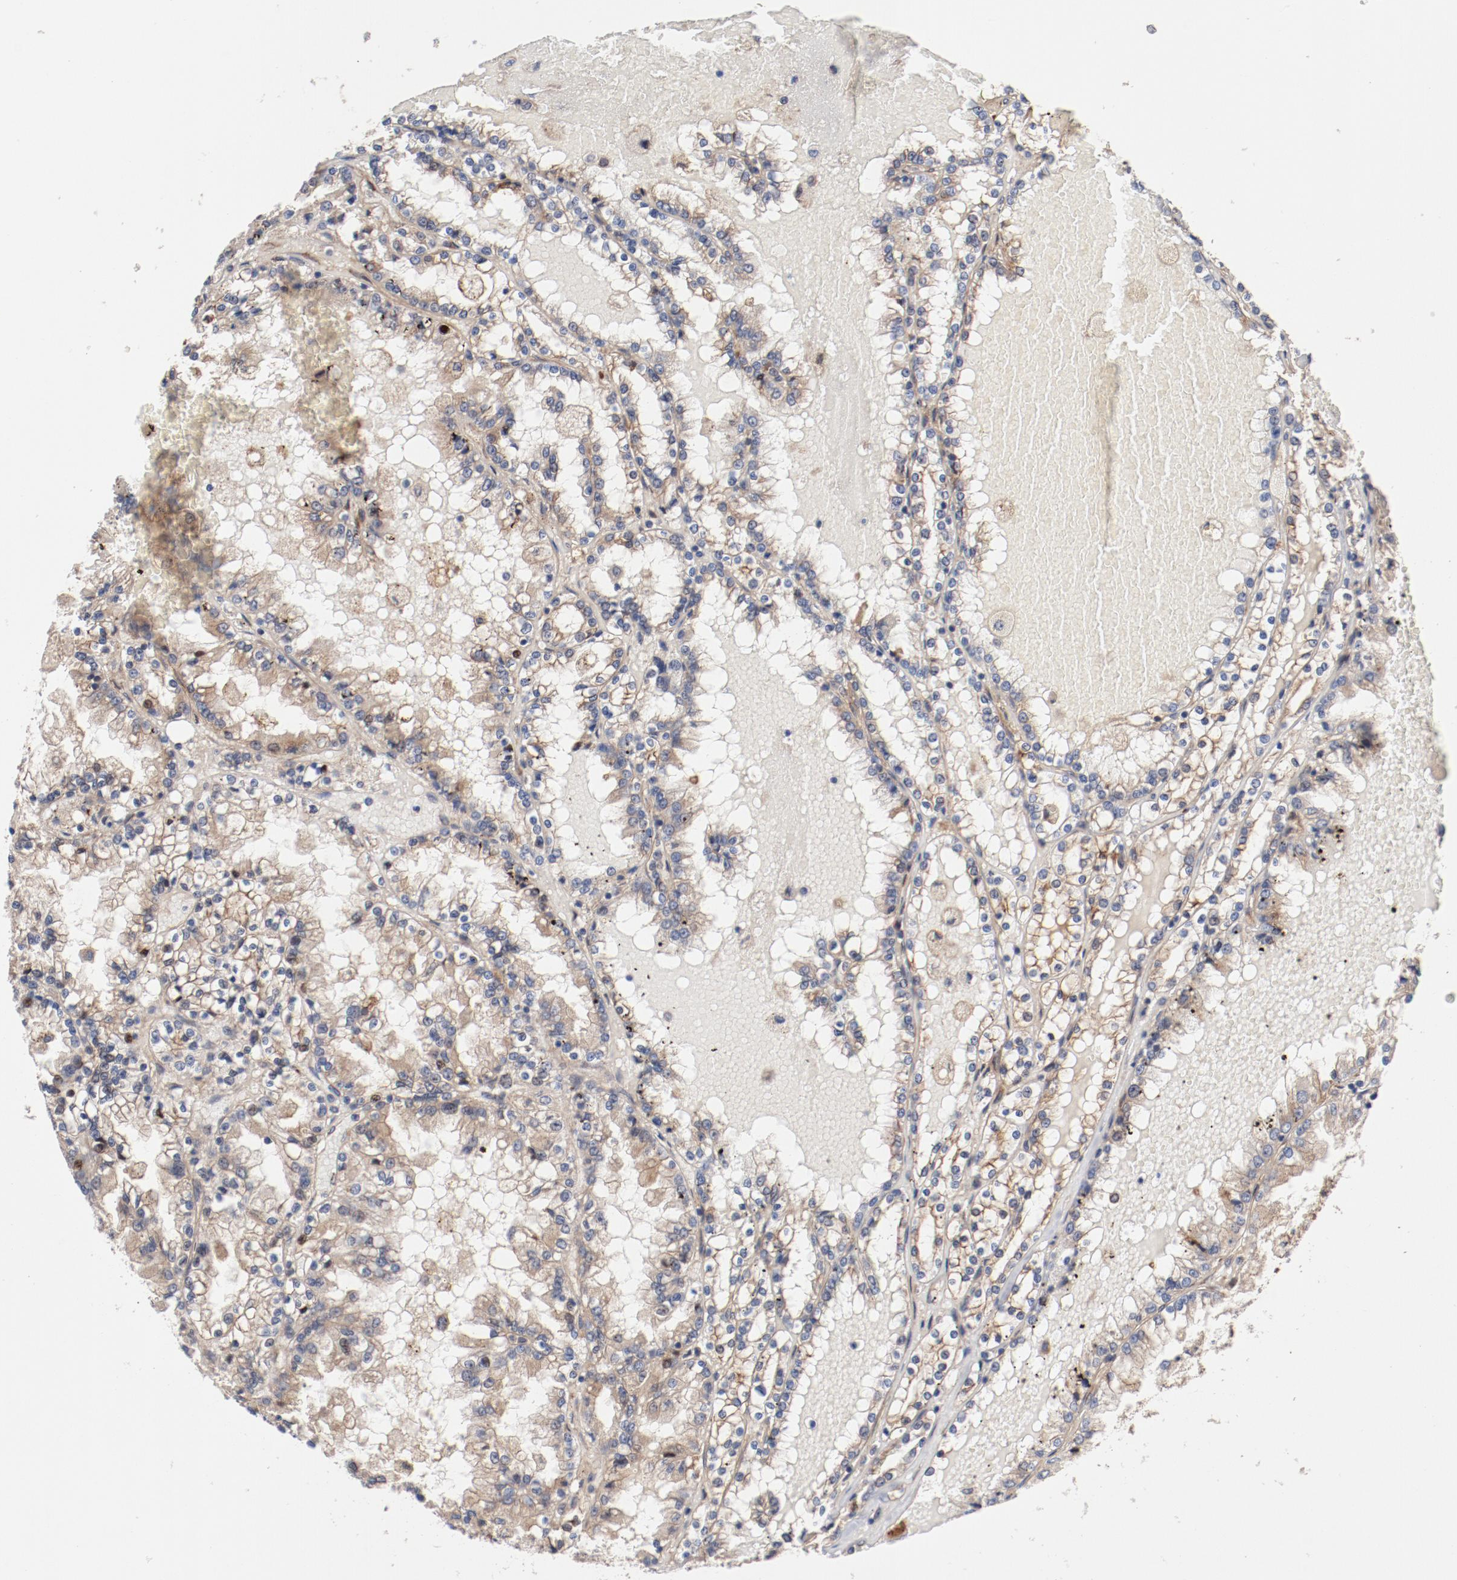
{"staining": {"intensity": "moderate", "quantity": ">75%", "location": "cytoplasmic/membranous"}, "tissue": "renal cancer", "cell_type": "Tumor cells", "image_type": "cancer", "snomed": [{"axis": "morphology", "description": "Adenocarcinoma, NOS"}, {"axis": "topography", "description": "Kidney"}], "caption": "Renal adenocarcinoma stained with a protein marker shows moderate staining in tumor cells.", "gene": "PITPNM2", "patient": {"sex": "female", "age": 56}}